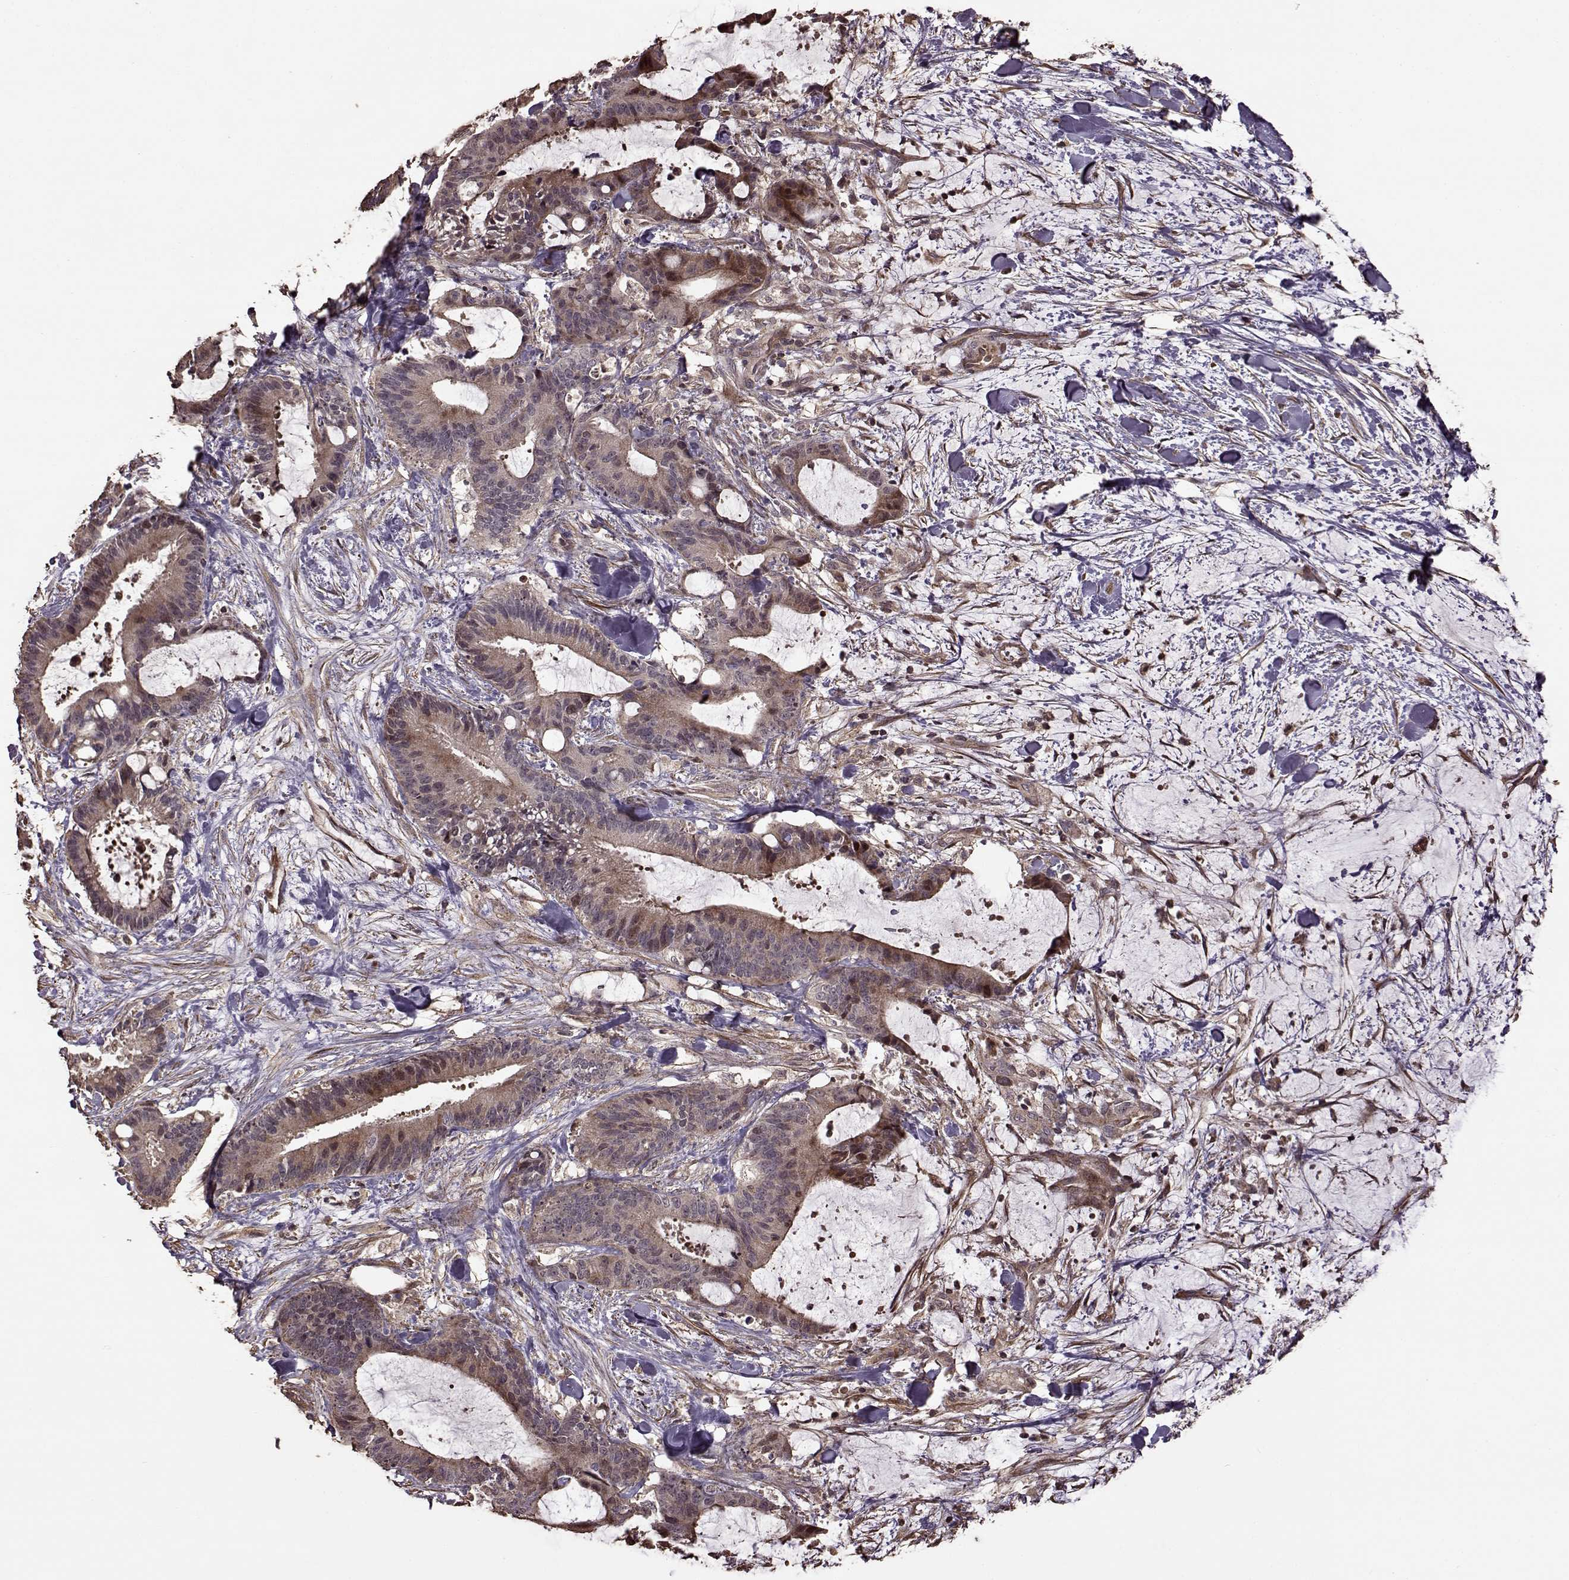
{"staining": {"intensity": "weak", "quantity": "25%-75%", "location": "cytoplasmic/membranous"}, "tissue": "liver cancer", "cell_type": "Tumor cells", "image_type": "cancer", "snomed": [{"axis": "morphology", "description": "Cholangiocarcinoma"}, {"axis": "topography", "description": "Liver"}], "caption": "Cholangiocarcinoma (liver) was stained to show a protein in brown. There is low levels of weak cytoplasmic/membranous positivity in about 25%-75% of tumor cells. (DAB = brown stain, brightfield microscopy at high magnification).", "gene": "FBXW11", "patient": {"sex": "female", "age": 73}}